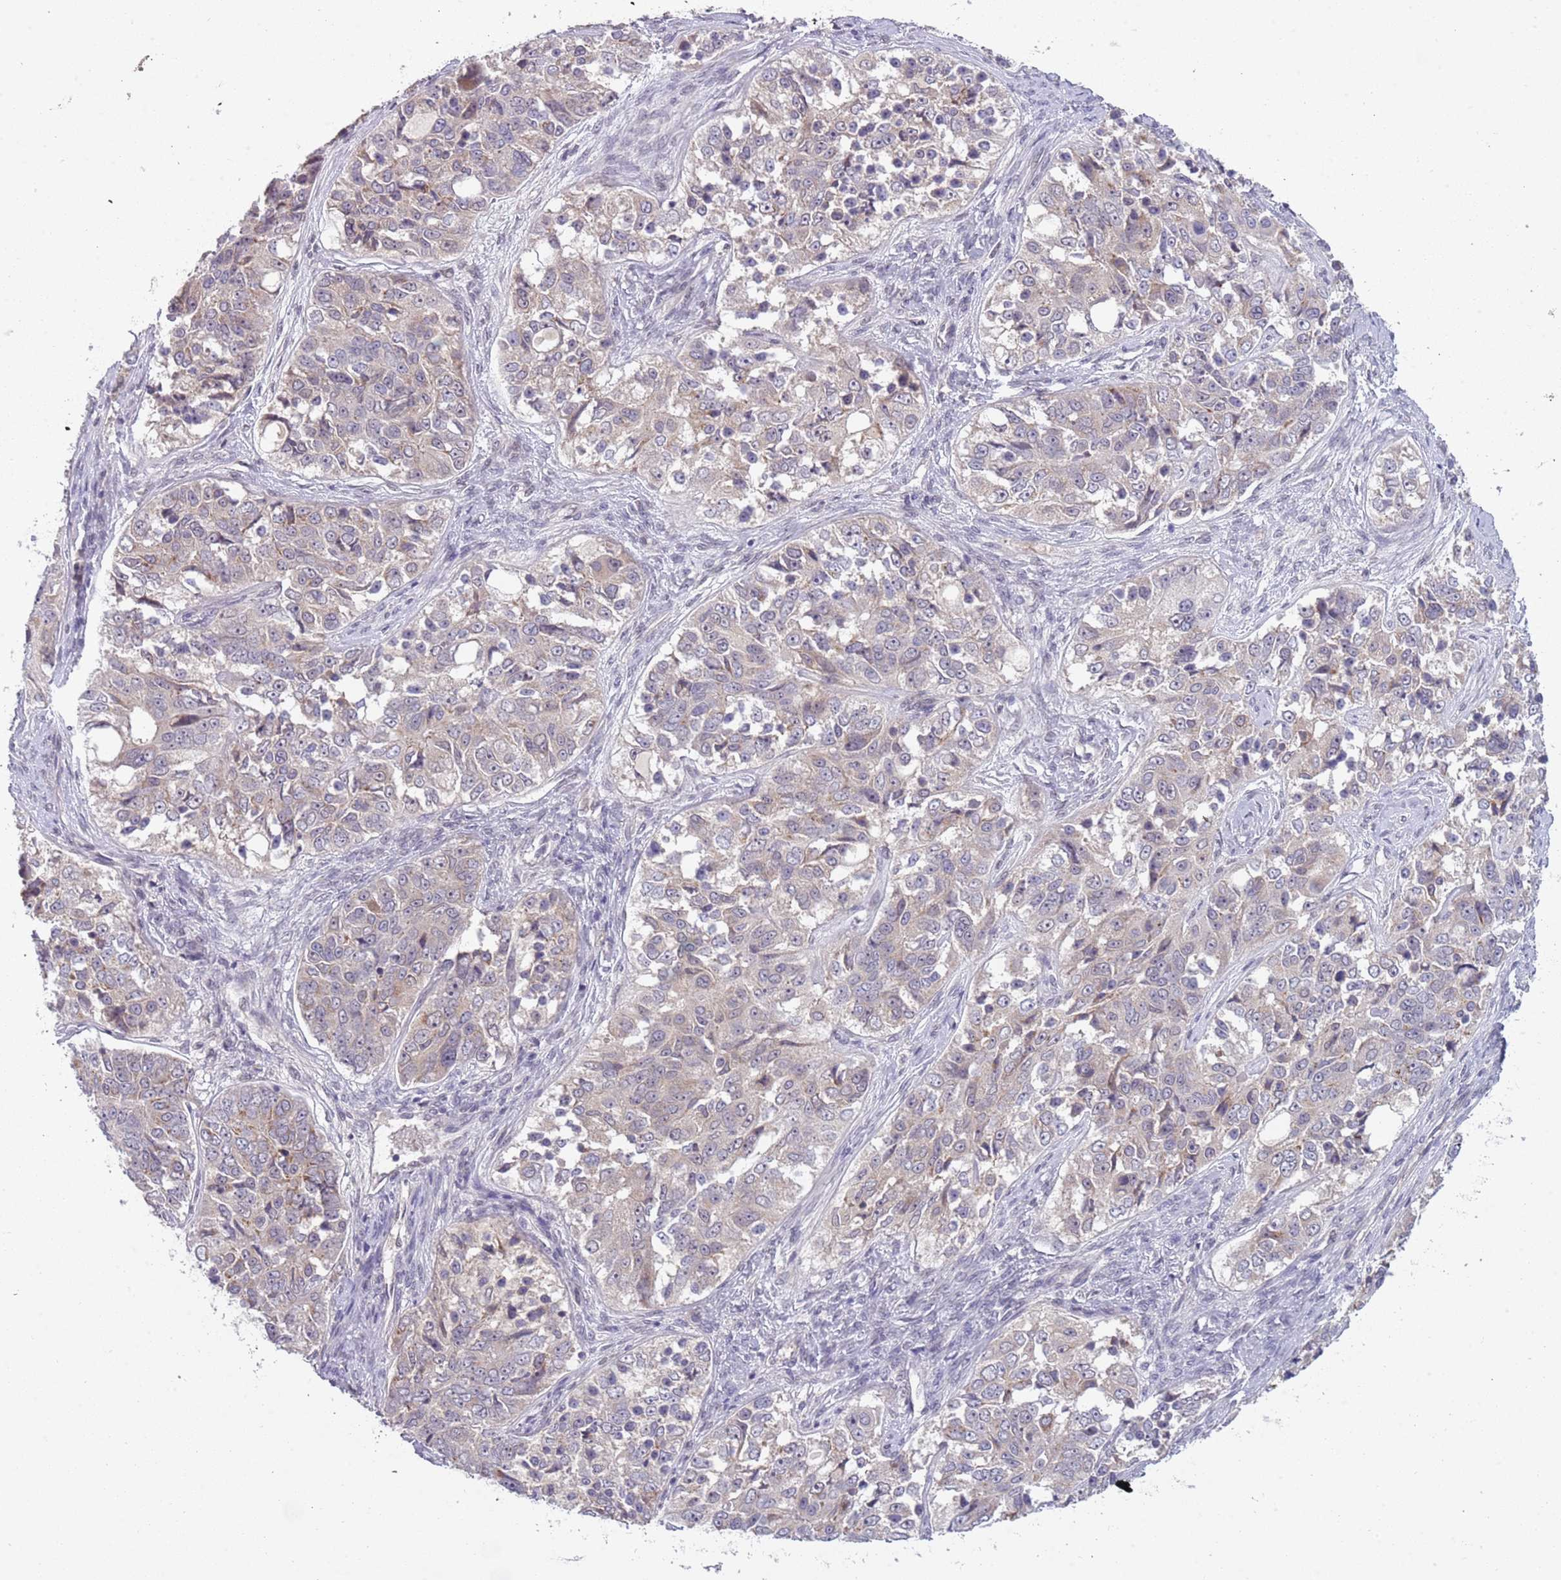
{"staining": {"intensity": "weak", "quantity": "<25%", "location": "cytoplasmic/membranous"}, "tissue": "ovarian cancer", "cell_type": "Tumor cells", "image_type": "cancer", "snomed": [{"axis": "morphology", "description": "Carcinoma, endometroid"}, {"axis": "topography", "description": "Ovary"}], "caption": "High power microscopy micrograph of an IHC micrograph of ovarian endometroid carcinoma, revealing no significant positivity in tumor cells.", "gene": "TM2D1", "patient": {"sex": "female", "age": 51}}